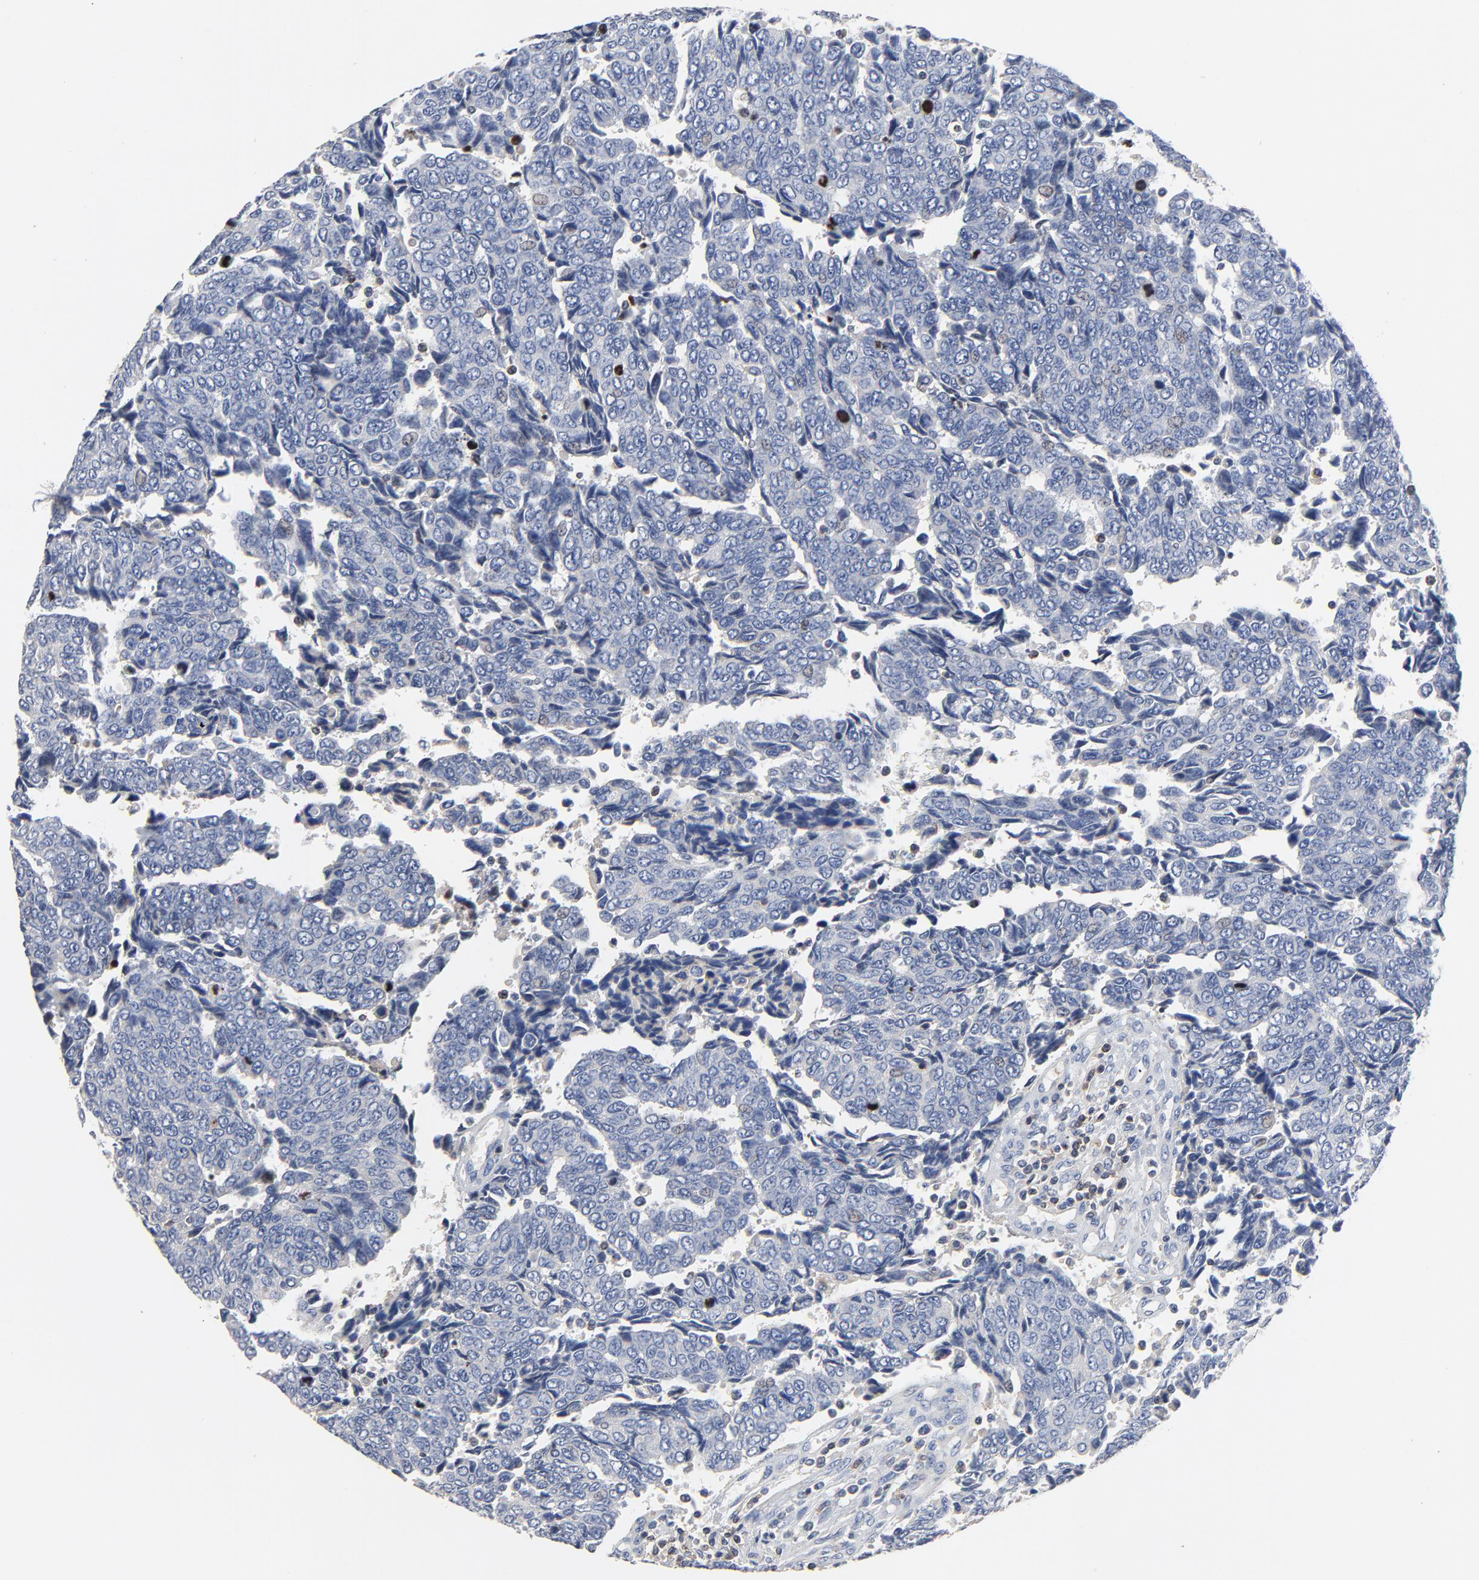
{"staining": {"intensity": "negative", "quantity": "none", "location": "none"}, "tissue": "urothelial cancer", "cell_type": "Tumor cells", "image_type": "cancer", "snomed": [{"axis": "morphology", "description": "Urothelial carcinoma, High grade"}, {"axis": "topography", "description": "Urinary bladder"}], "caption": "Immunohistochemical staining of human urothelial cancer shows no significant positivity in tumor cells. Brightfield microscopy of IHC stained with DAB (brown) and hematoxylin (blue), captured at high magnification.", "gene": "SKAP1", "patient": {"sex": "male", "age": 86}}